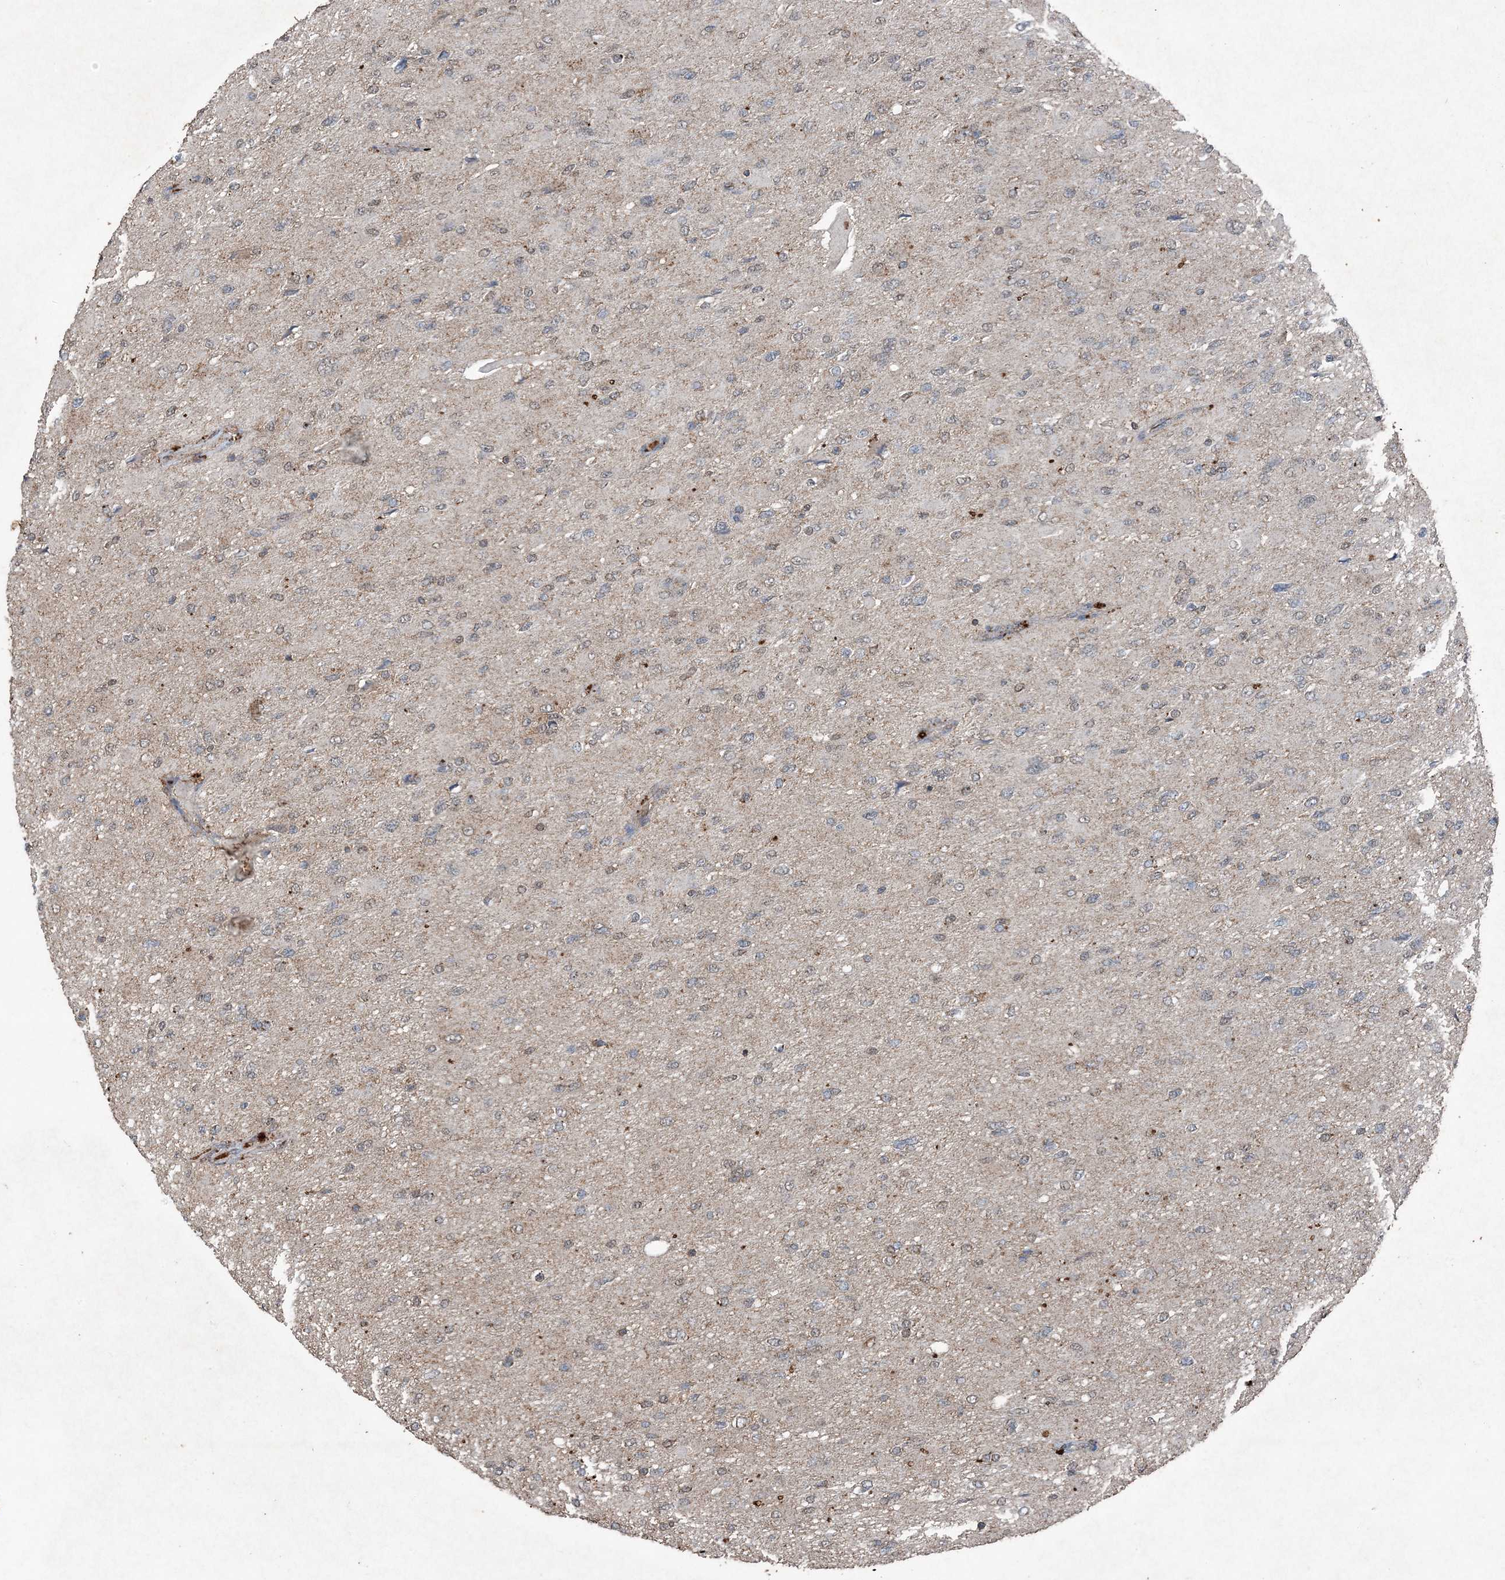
{"staining": {"intensity": "negative", "quantity": "none", "location": "none"}, "tissue": "glioma", "cell_type": "Tumor cells", "image_type": "cancer", "snomed": [{"axis": "morphology", "description": "Glioma, malignant, High grade"}, {"axis": "topography", "description": "Cerebral cortex"}], "caption": "Immunohistochemistry image of neoplastic tissue: human malignant glioma (high-grade) stained with DAB (3,3'-diaminobenzidine) demonstrates no significant protein staining in tumor cells.", "gene": "FCN3", "patient": {"sex": "female", "age": 36}}